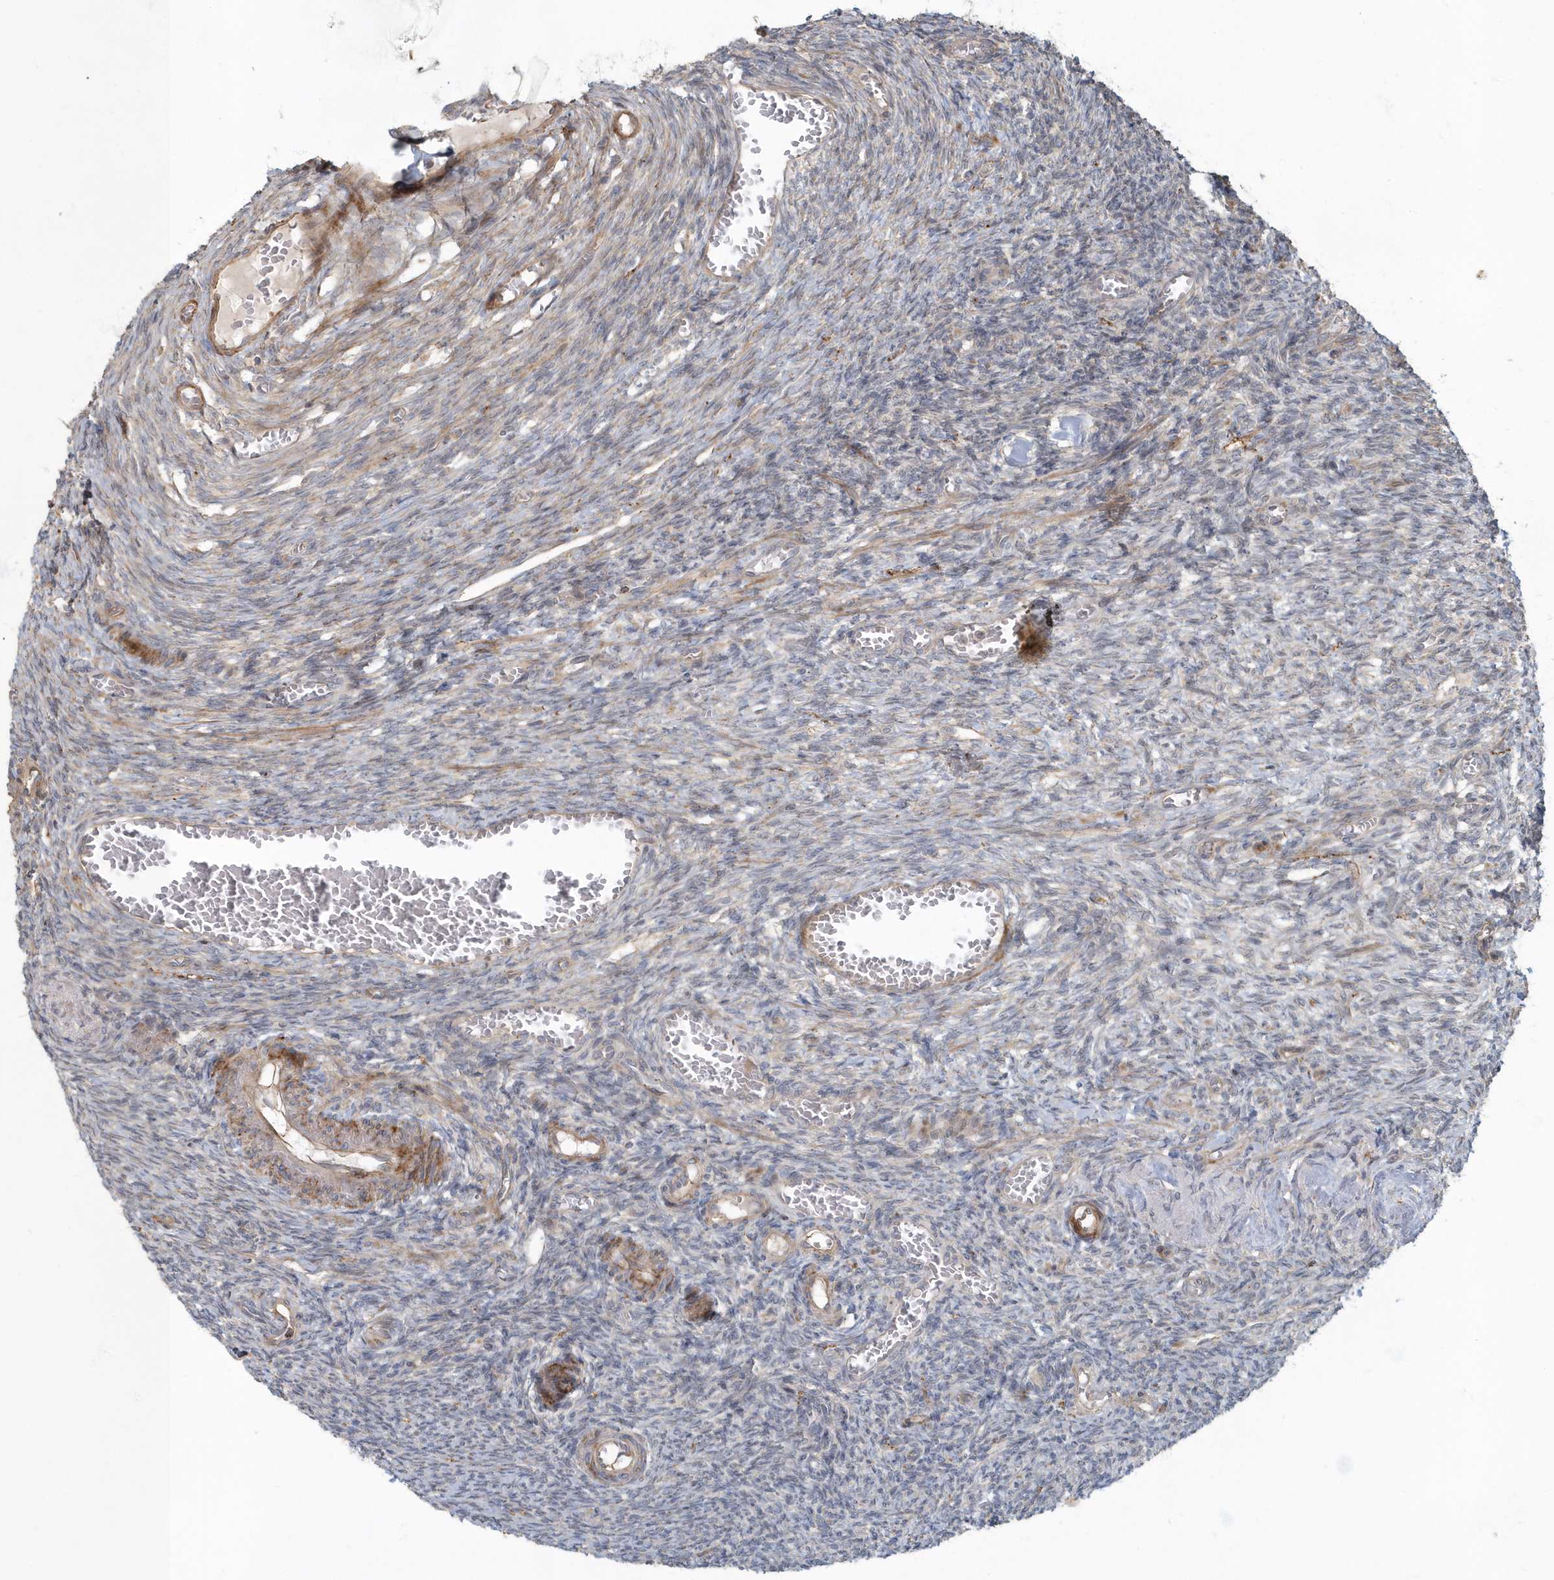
{"staining": {"intensity": "moderate", "quantity": ">75%", "location": "cytoplasmic/membranous"}, "tissue": "ovary", "cell_type": "Follicle cells", "image_type": "normal", "snomed": [{"axis": "morphology", "description": "Normal tissue, NOS"}, {"axis": "topography", "description": "Ovary"}], "caption": "A brown stain labels moderate cytoplasmic/membranous expression of a protein in follicle cells of benign human ovary. Using DAB (brown) and hematoxylin (blue) stains, captured at high magnification using brightfield microscopy.", "gene": "ARHGEF38", "patient": {"sex": "female", "age": 27}}